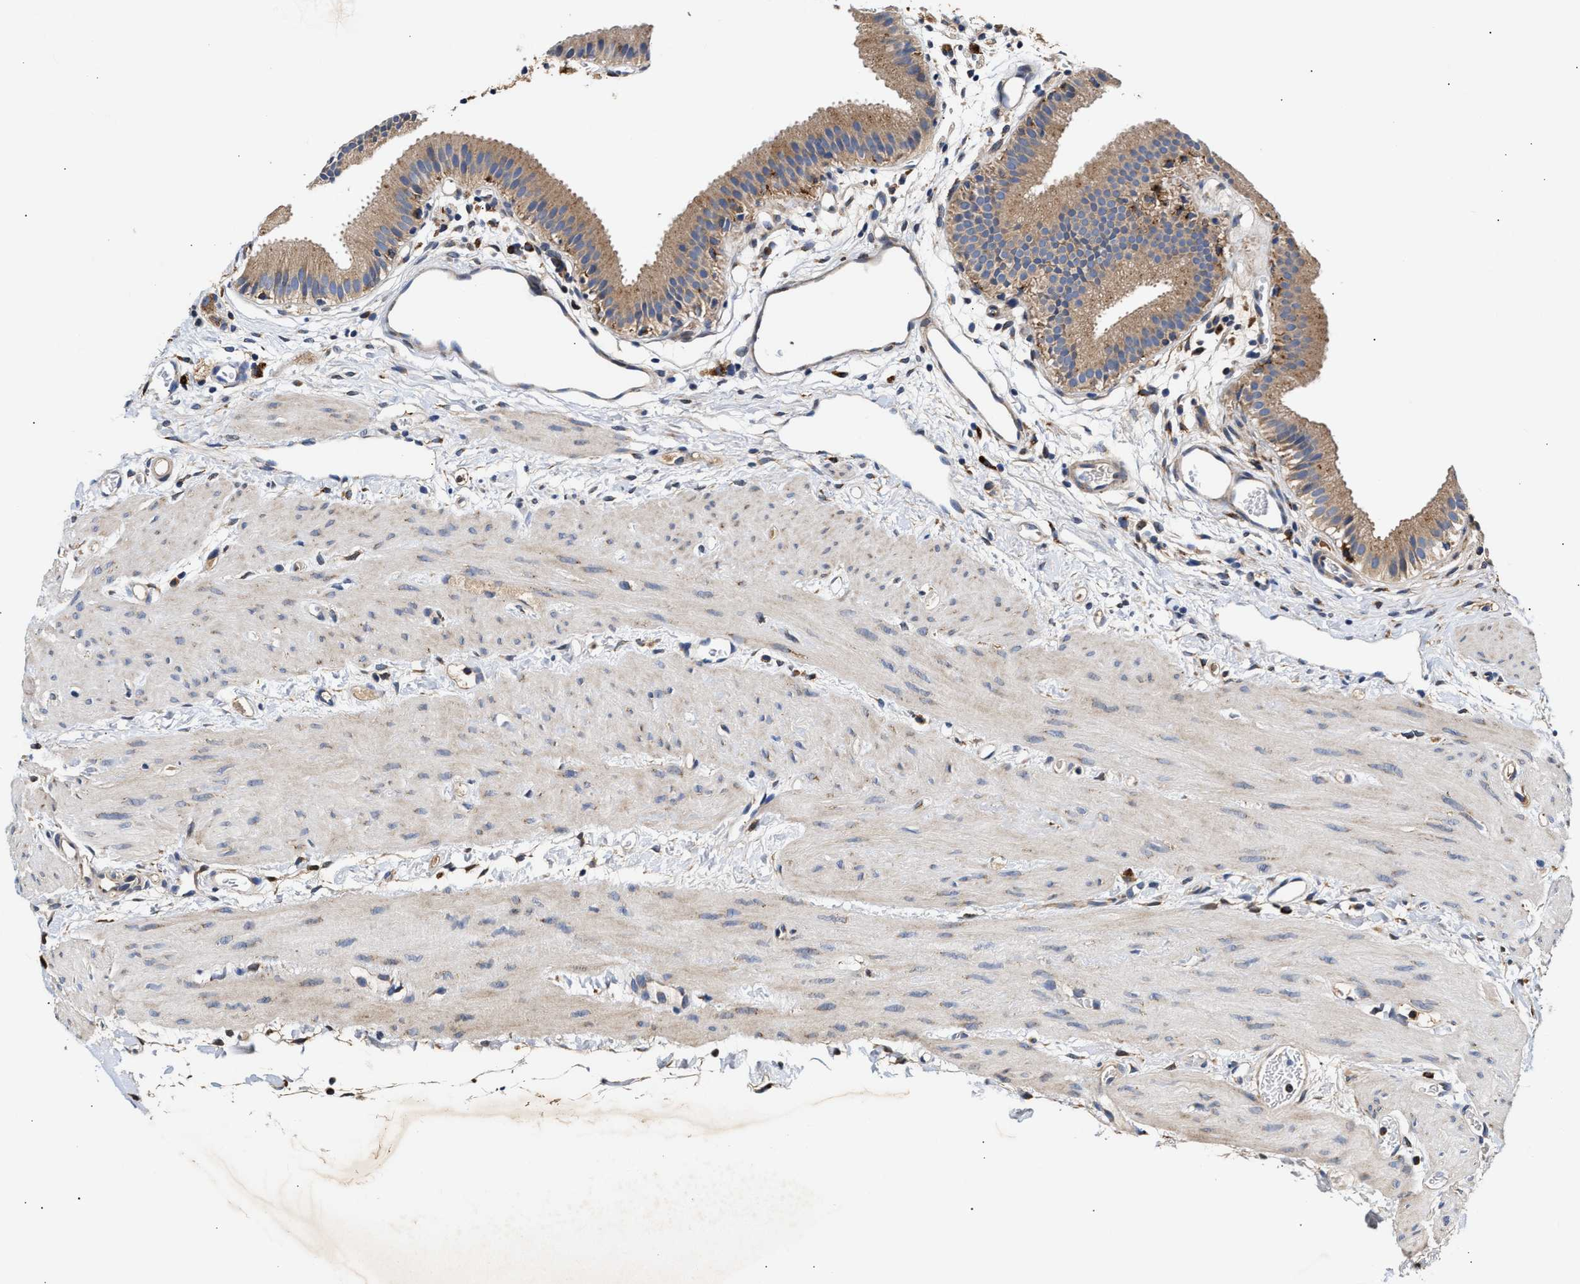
{"staining": {"intensity": "moderate", "quantity": ">75%", "location": "cytoplasmic/membranous"}, "tissue": "gallbladder", "cell_type": "Glandular cells", "image_type": "normal", "snomed": [{"axis": "morphology", "description": "Normal tissue, NOS"}, {"axis": "topography", "description": "Gallbladder"}], "caption": "Brown immunohistochemical staining in unremarkable gallbladder exhibits moderate cytoplasmic/membranous expression in approximately >75% of glandular cells. The staining was performed using DAB to visualize the protein expression in brown, while the nuclei were stained in blue with hematoxylin (Magnification: 20x).", "gene": "CCDC146", "patient": {"sex": "female", "age": 26}}